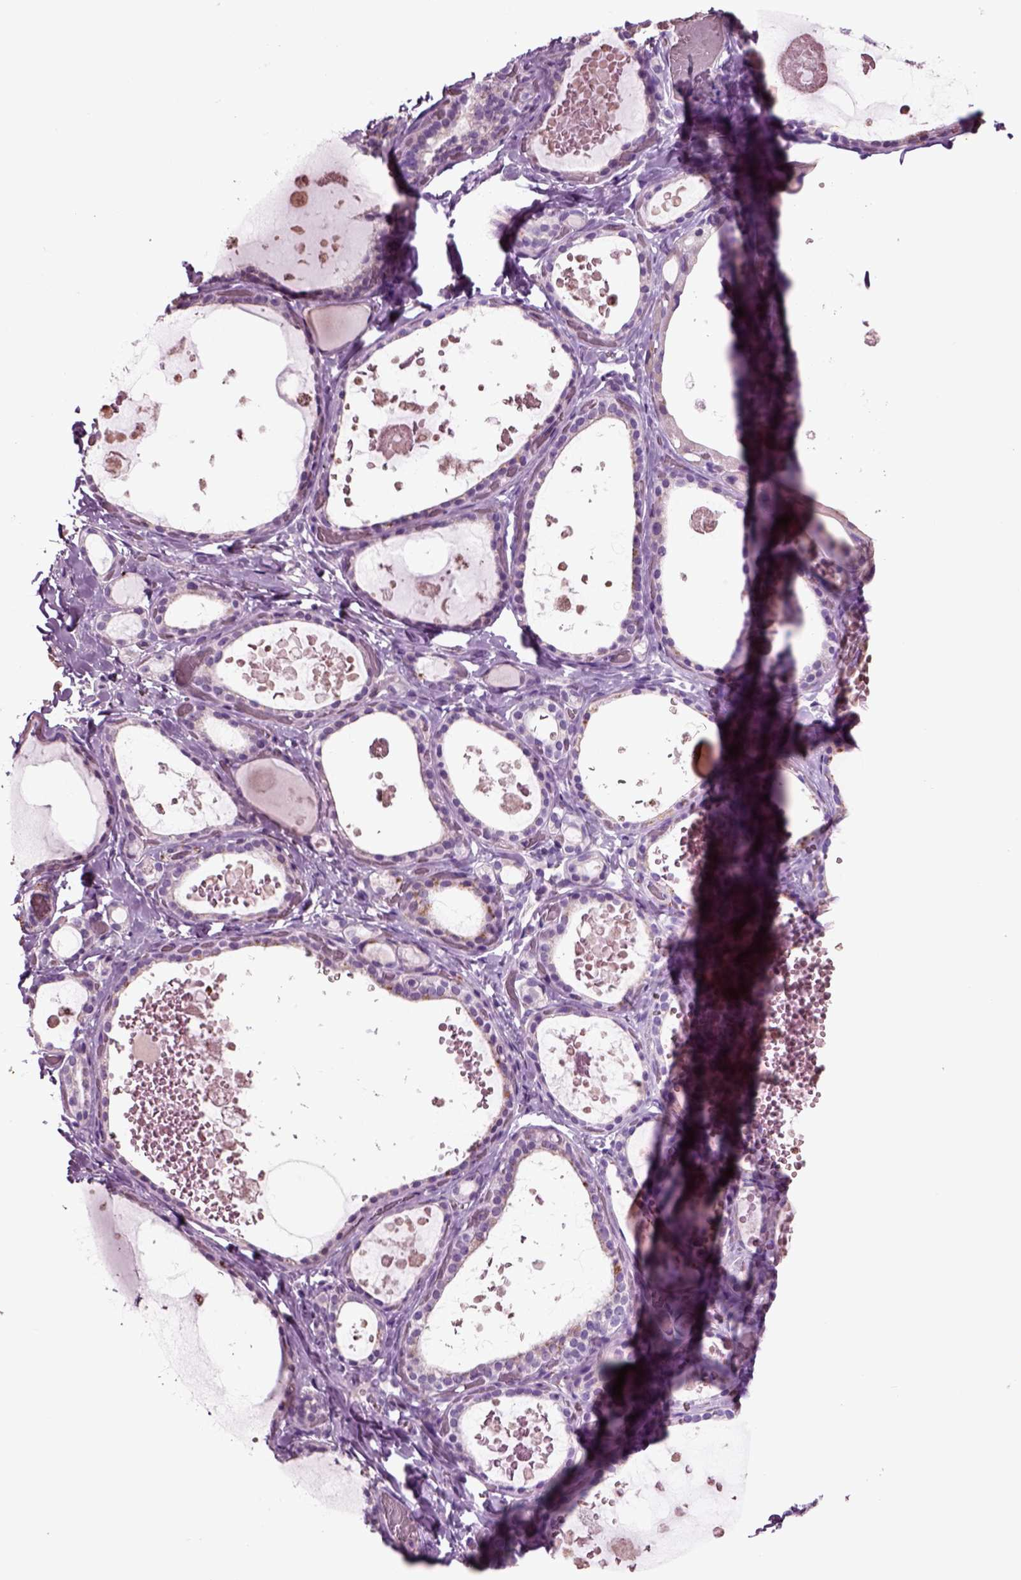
{"staining": {"intensity": "negative", "quantity": "none", "location": "none"}, "tissue": "thyroid gland", "cell_type": "Glandular cells", "image_type": "normal", "snomed": [{"axis": "morphology", "description": "Normal tissue, NOS"}, {"axis": "topography", "description": "Thyroid gland"}], "caption": "Glandular cells are negative for protein expression in benign human thyroid gland.", "gene": "CHGB", "patient": {"sex": "female", "age": 56}}